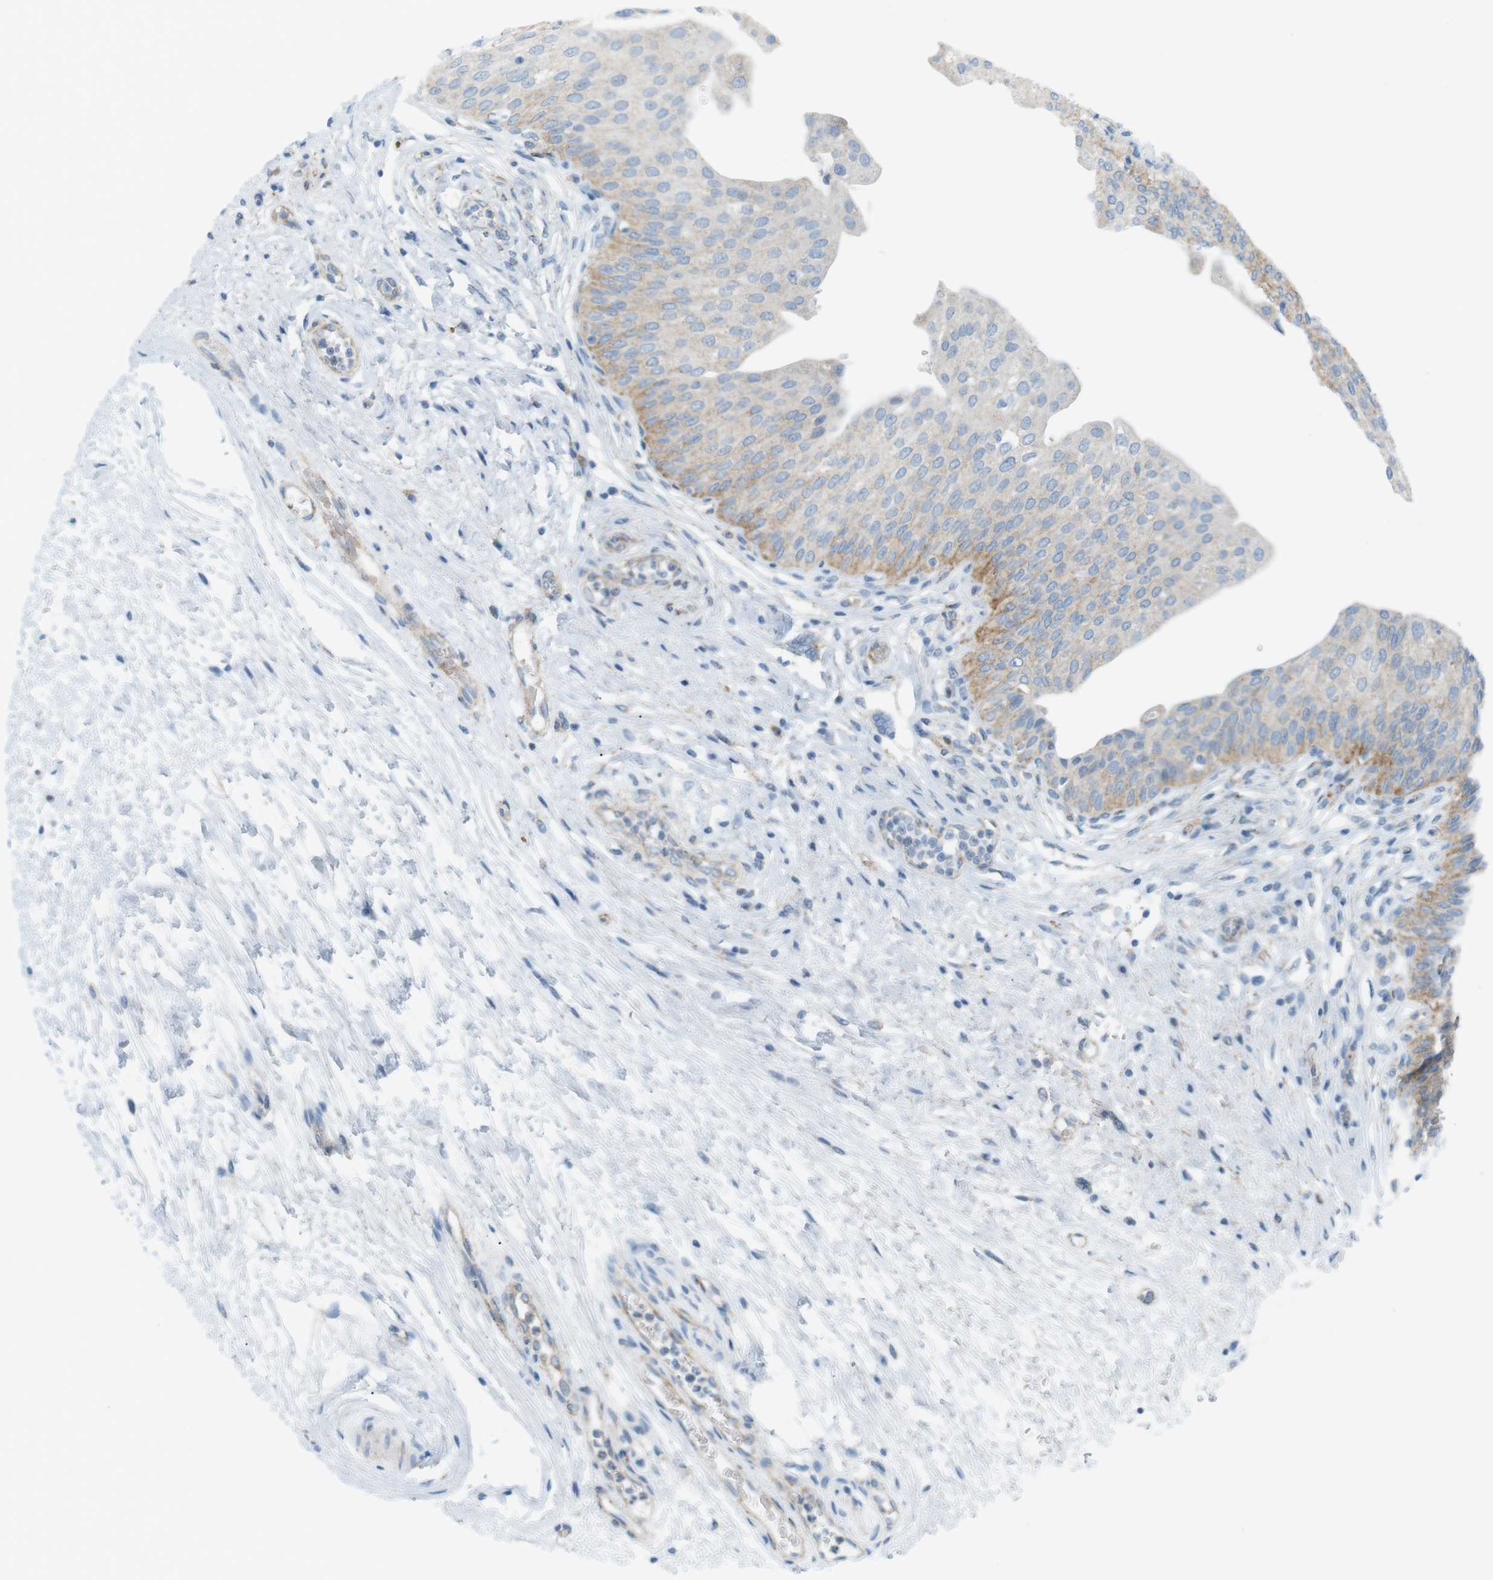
{"staining": {"intensity": "moderate", "quantity": "<25%", "location": "cytoplasmic/membranous"}, "tissue": "urinary bladder", "cell_type": "Urothelial cells", "image_type": "normal", "snomed": [{"axis": "morphology", "description": "Normal tissue, NOS"}, {"axis": "topography", "description": "Urinary bladder"}], "caption": "Immunohistochemical staining of unremarkable urinary bladder displays low levels of moderate cytoplasmic/membranous expression in about <25% of urothelial cells.", "gene": "VAMP1", "patient": {"sex": "male", "age": 46}}